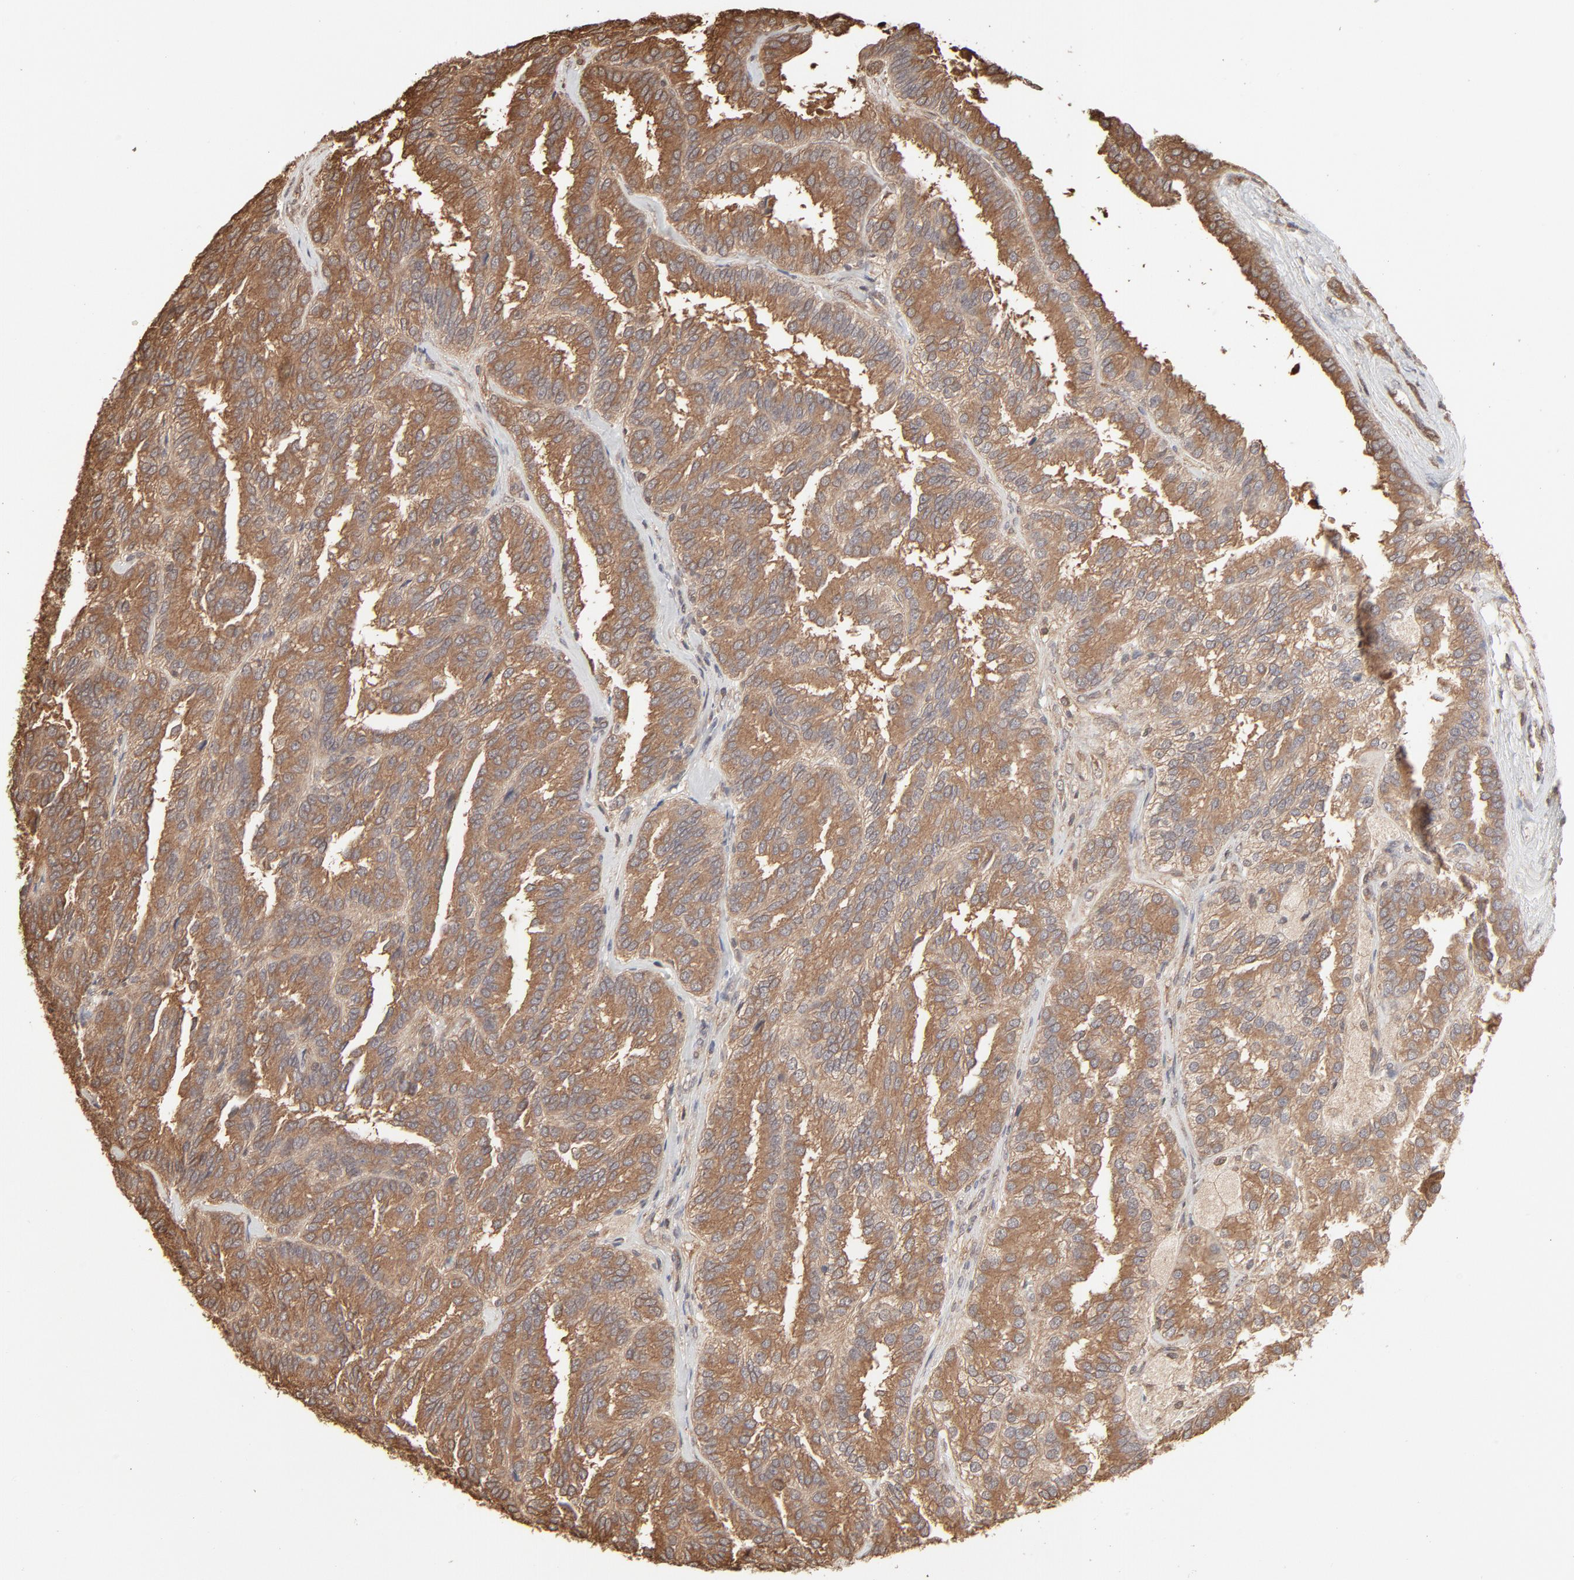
{"staining": {"intensity": "moderate", "quantity": ">75%", "location": "cytoplasmic/membranous"}, "tissue": "renal cancer", "cell_type": "Tumor cells", "image_type": "cancer", "snomed": [{"axis": "morphology", "description": "Adenocarcinoma, NOS"}, {"axis": "topography", "description": "Kidney"}], "caption": "Human adenocarcinoma (renal) stained with a brown dye reveals moderate cytoplasmic/membranous positive positivity in about >75% of tumor cells.", "gene": "PPP2CA", "patient": {"sex": "male", "age": 46}}